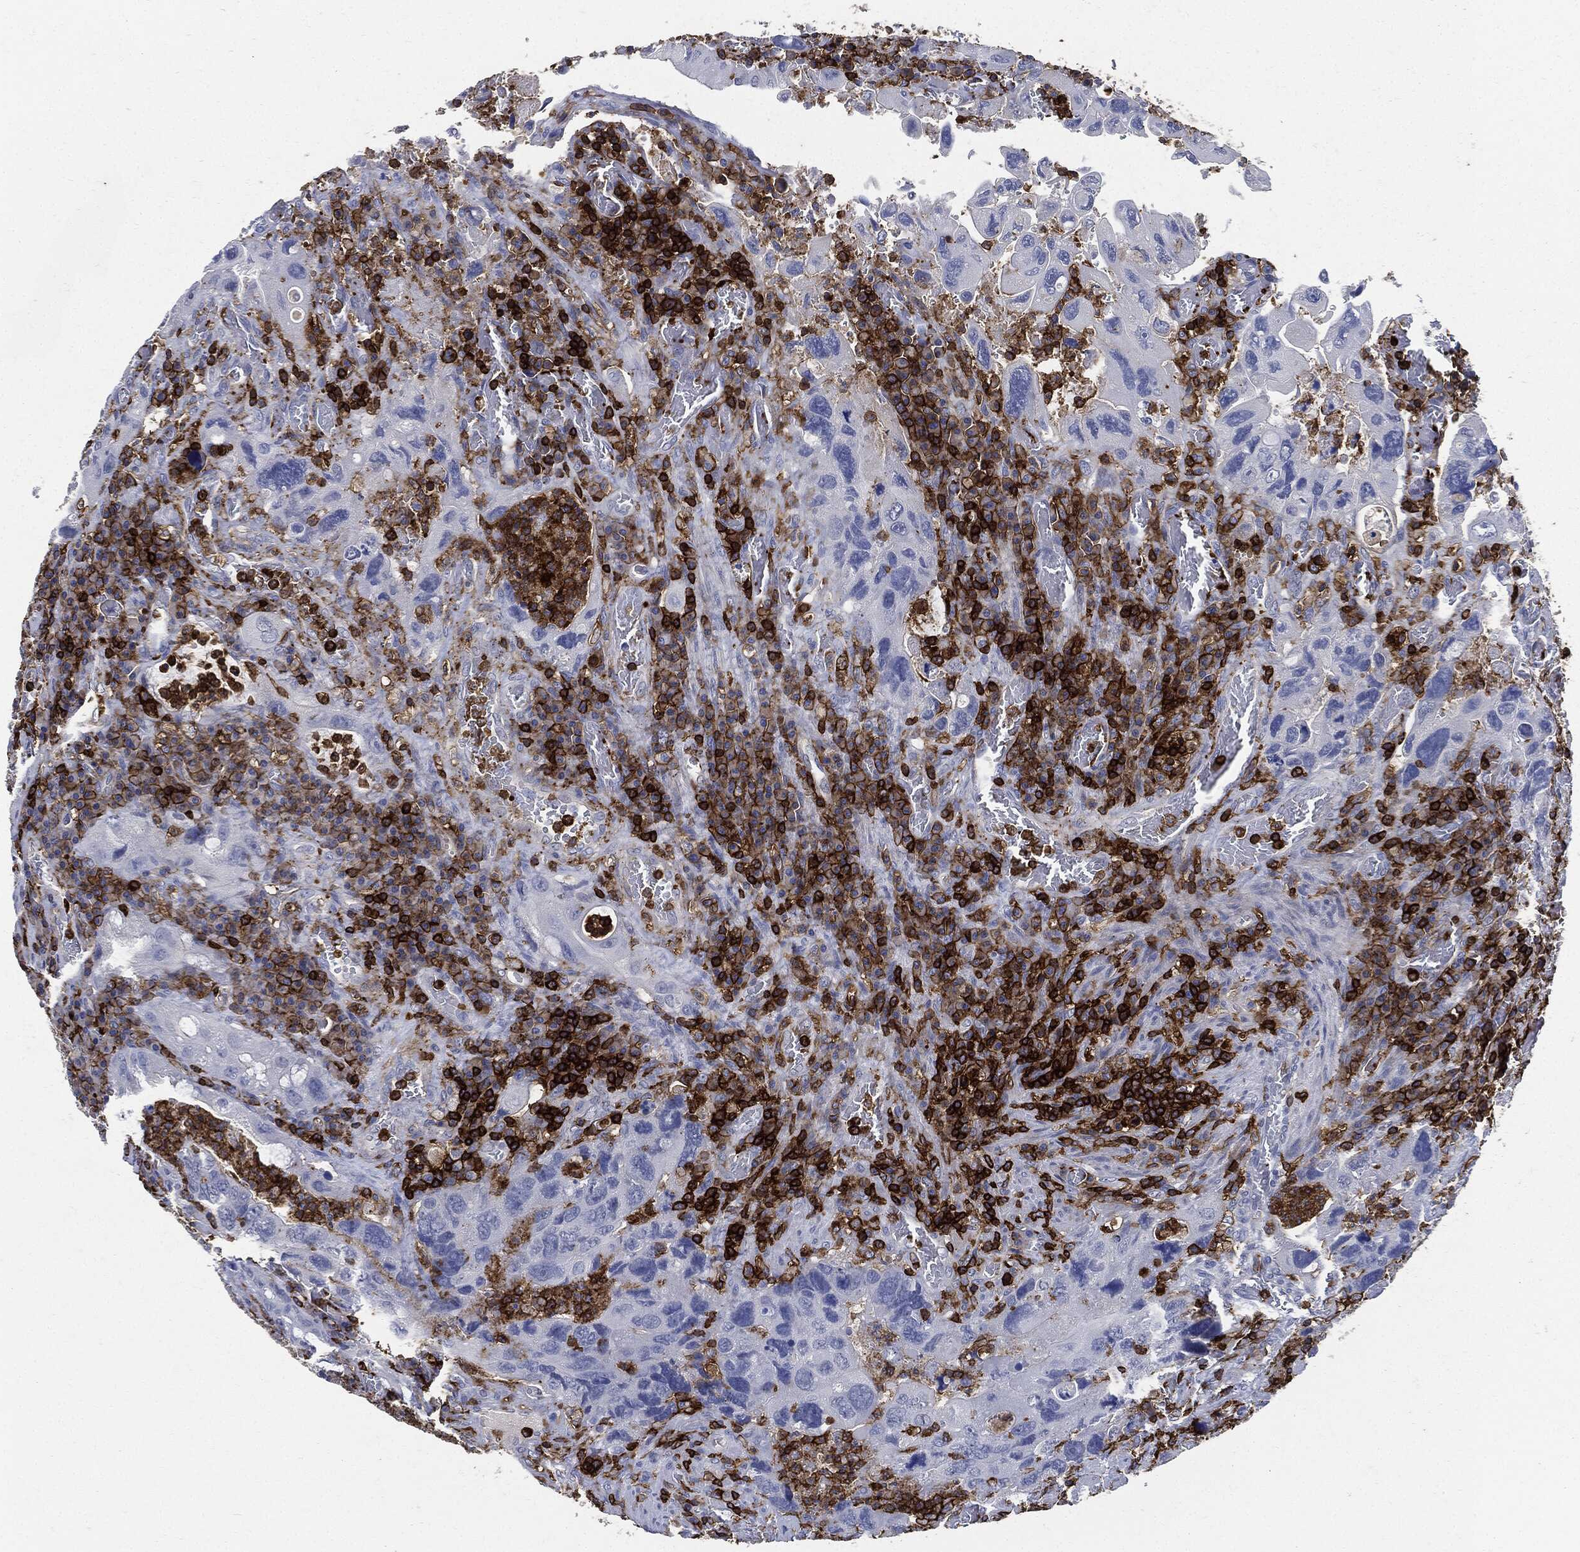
{"staining": {"intensity": "negative", "quantity": "none", "location": "none"}, "tissue": "colorectal cancer", "cell_type": "Tumor cells", "image_type": "cancer", "snomed": [{"axis": "morphology", "description": "Adenocarcinoma, NOS"}, {"axis": "topography", "description": "Rectum"}], "caption": "IHC photomicrograph of colorectal adenocarcinoma stained for a protein (brown), which demonstrates no staining in tumor cells.", "gene": "PTPRC", "patient": {"sex": "male", "age": 62}}